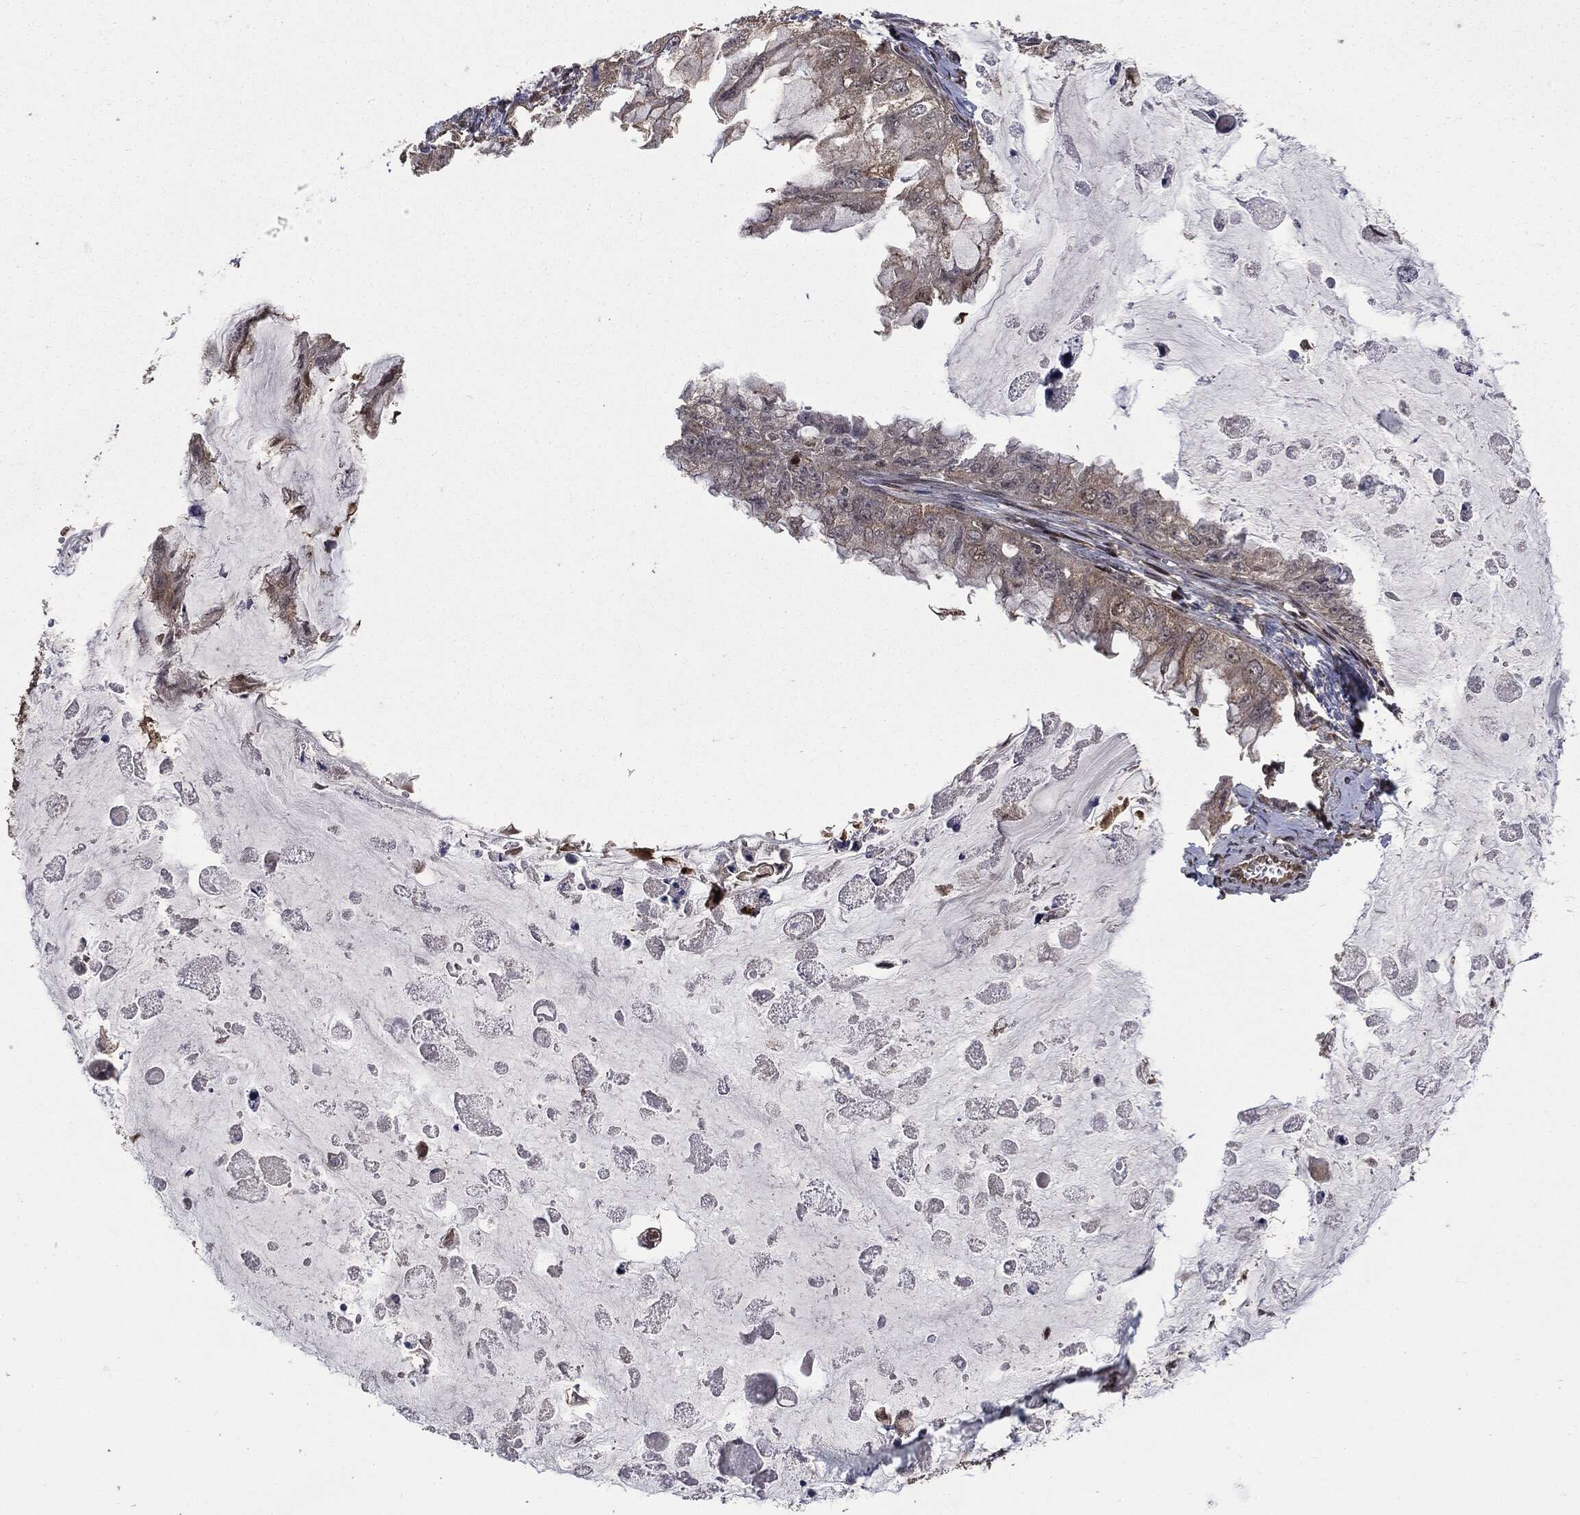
{"staining": {"intensity": "negative", "quantity": "none", "location": "none"}, "tissue": "ovarian cancer", "cell_type": "Tumor cells", "image_type": "cancer", "snomed": [{"axis": "morphology", "description": "Cystadenocarcinoma, mucinous, NOS"}, {"axis": "topography", "description": "Ovary"}], "caption": "Tumor cells show no significant staining in ovarian cancer (mucinous cystadenocarcinoma).", "gene": "PTPA", "patient": {"sex": "female", "age": 72}}